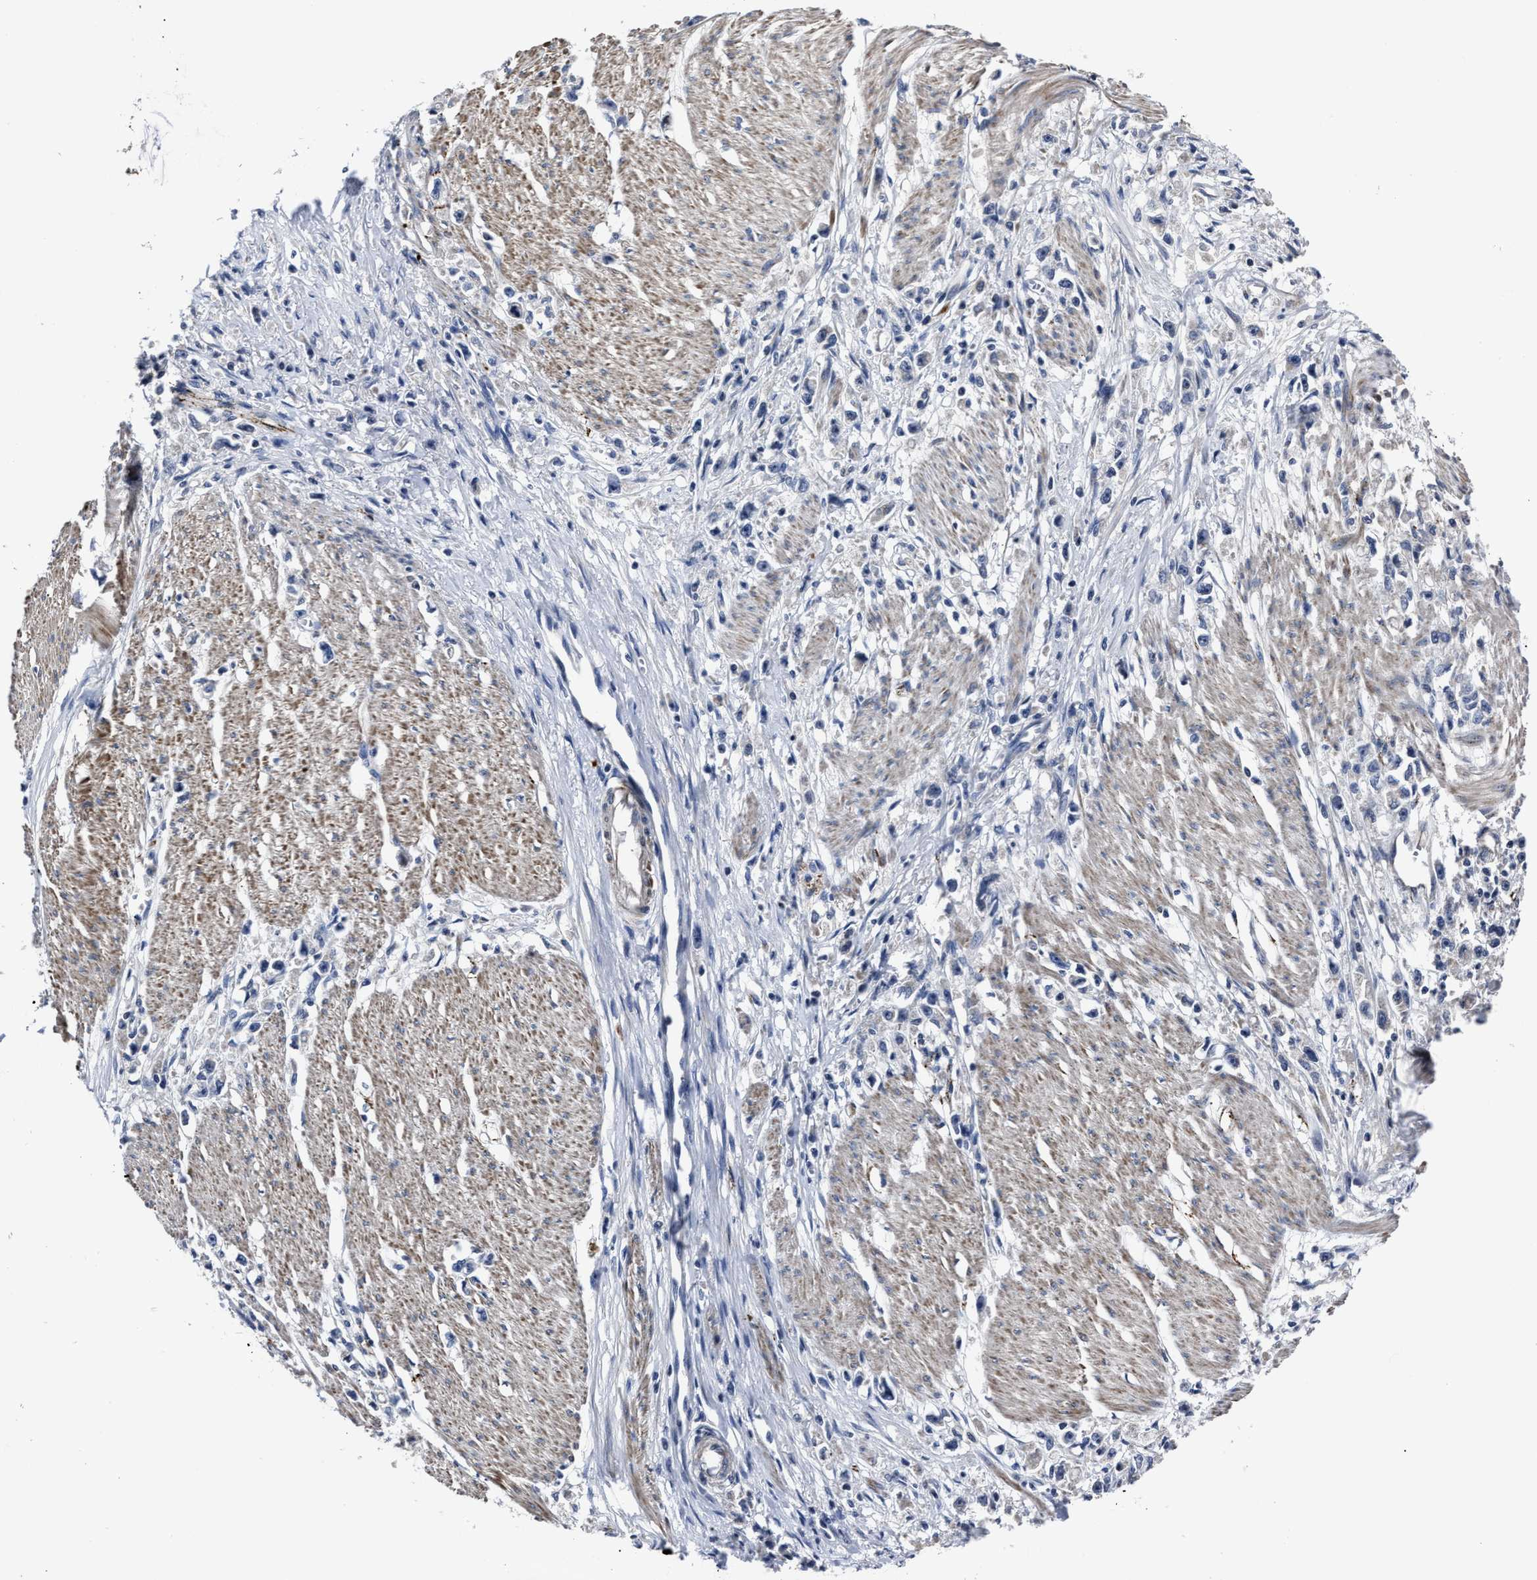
{"staining": {"intensity": "negative", "quantity": "none", "location": "none"}, "tissue": "stomach cancer", "cell_type": "Tumor cells", "image_type": "cancer", "snomed": [{"axis": "morphology", "description": "Adenocarcinoma, NOS"}, {"axis": "topography", "description": "Stomach"}], "caption": "A histopathology image of adenocarcinoma (stomach) stained for a protein displays no brown staining in tumor cells.", "gene": "RSBN1L", "patient": {"sex": "female", "age": 59}}